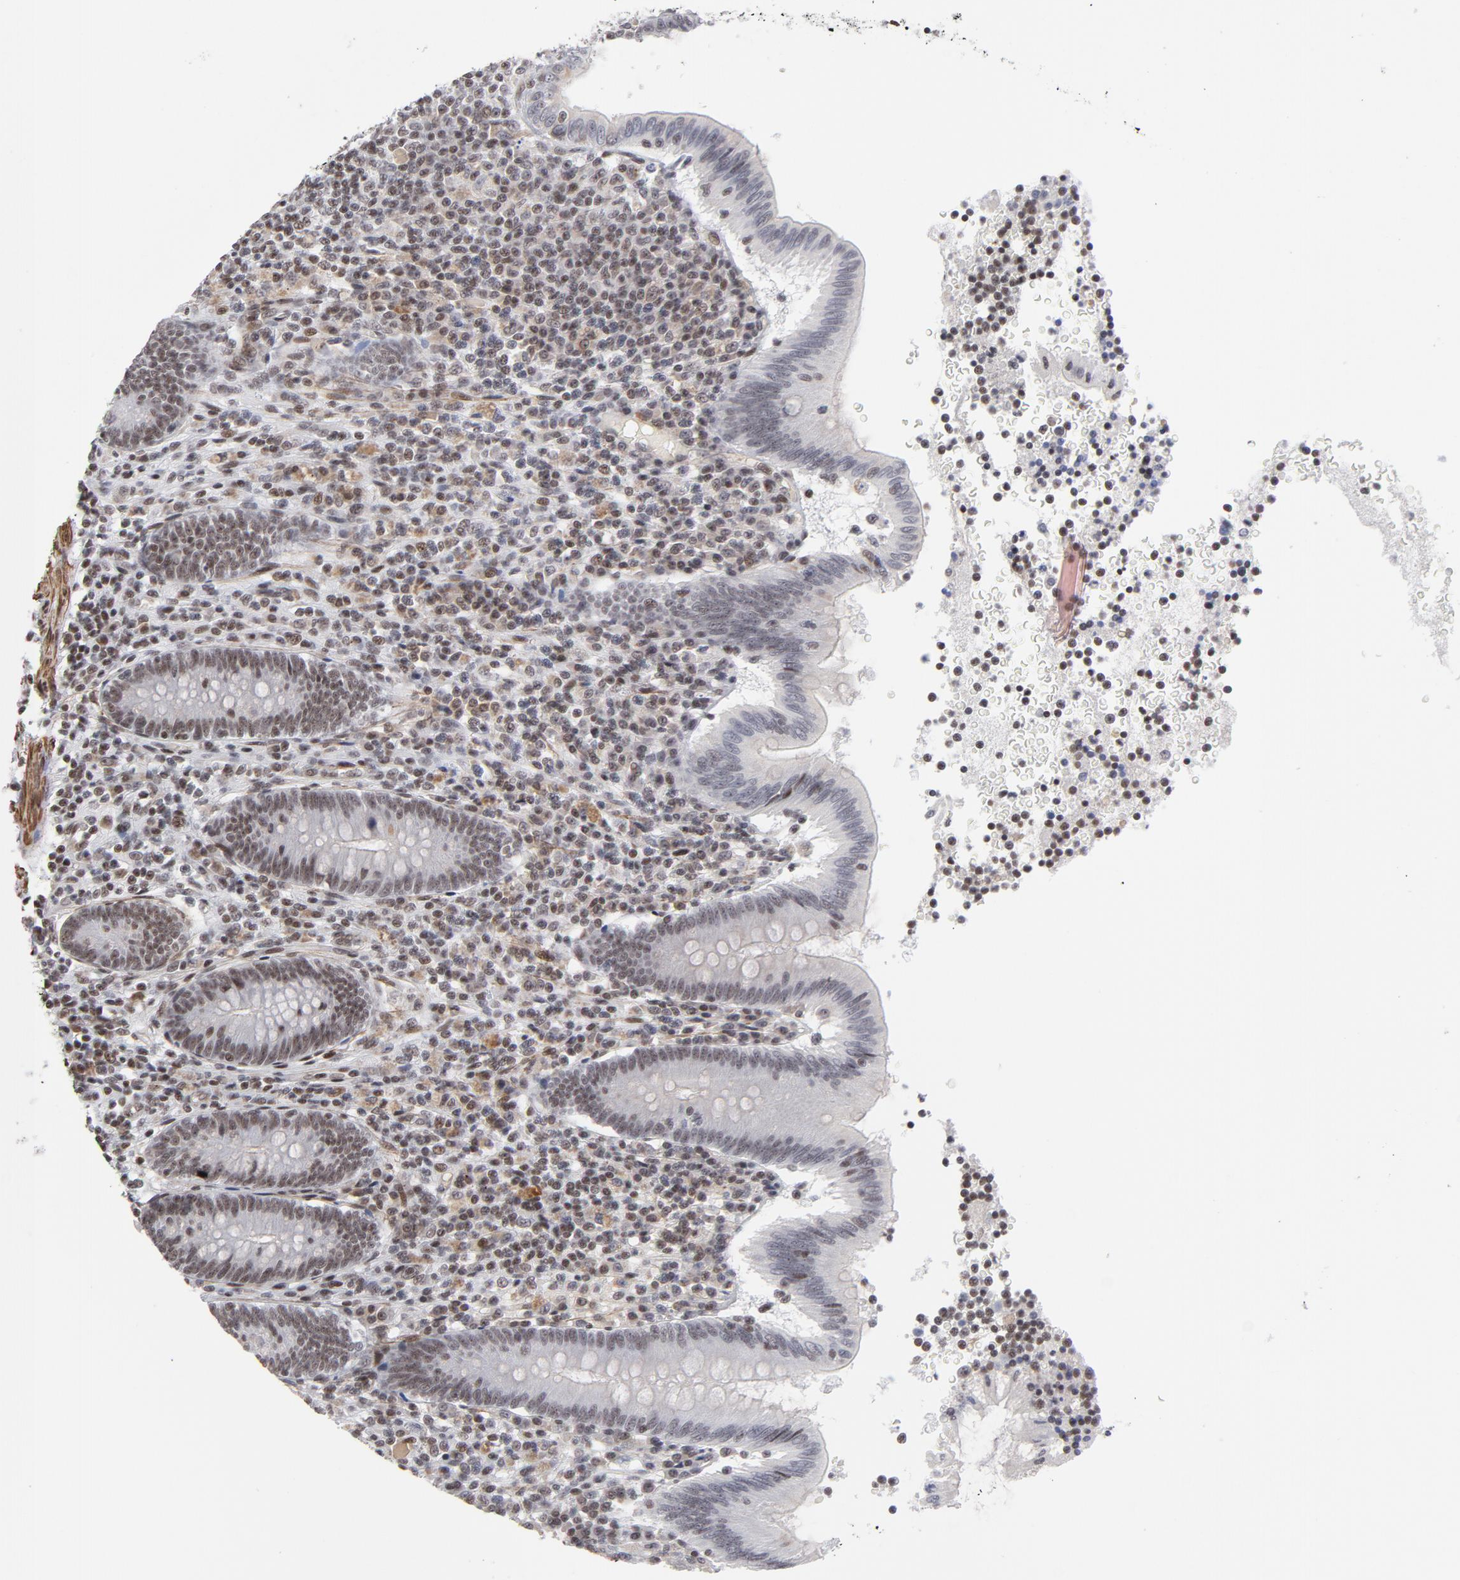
{"staining": {"intensity": "strong", "quantity": ">75%", "location": "nuclear"}, "tissue": "appendix", "cell_type": "Glandular cells", "image_type": "normal", "snomed": [{"axis": "morphology", "description": "Normal tissue, NOS"}, {"axis": "morphology", "description": "Inflammation, NOS"}, {"axis": "topography", "description": "Appendix"}], "caption": "Immunohistochemistry (IHC) photomicrograph of unremarkable appendix: appendix stained using immunohistochemistry (IHC) displays high levels of strong protein expression localized specifically in the nuclear of glandular cells, appearing as a nuclear brown color.", "gene": "CTCF", "patient": {"sex": "male", "age": 46}}